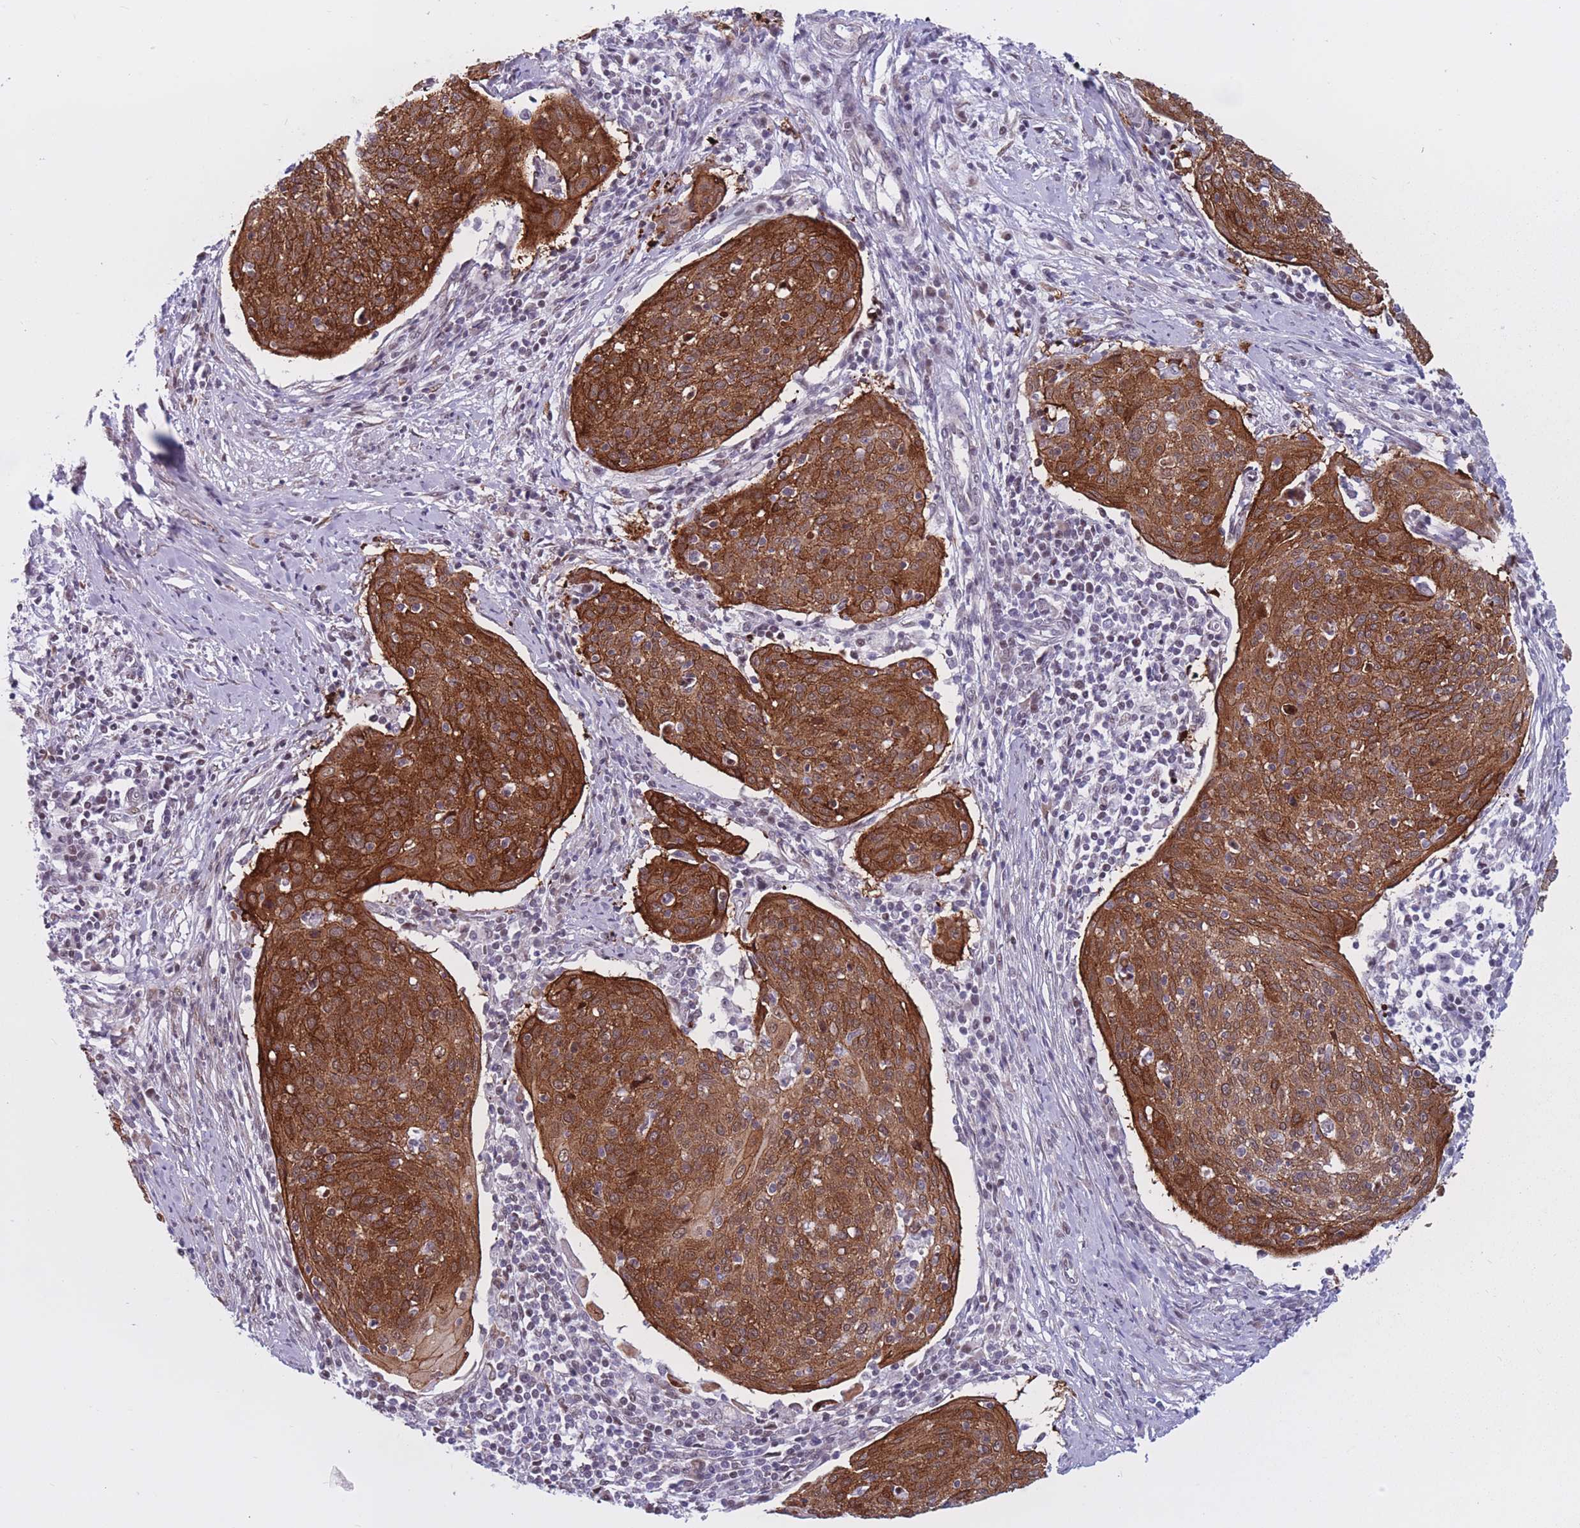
{"staining": {"intensity": "moderate", "quantity": ">75%", "location": "cytoplasmic/membranous"}, "tissue": "cervical cancer", "cell_type": "Tumor cells", "image_type": "cancer", "snomed": [{"axis": "morphology", "description": "Squamous cell carcinoma, NOS"}, {"axis": "topography", "description": "Cervix"}], "caption": "Protein analysis of cervical cancer (squamous cell carcinoma) tissue reveals moderate cytoplasmic/membranous staining in about >75% of tumor cells. The staining was performed using DAB to visualize the protein expression in brown, while the nuclei were stained in blue with hematoxylin (Magnification: 20x).", "gene": "BCL9L", "patient": {"sex": "female", "age": 67}}